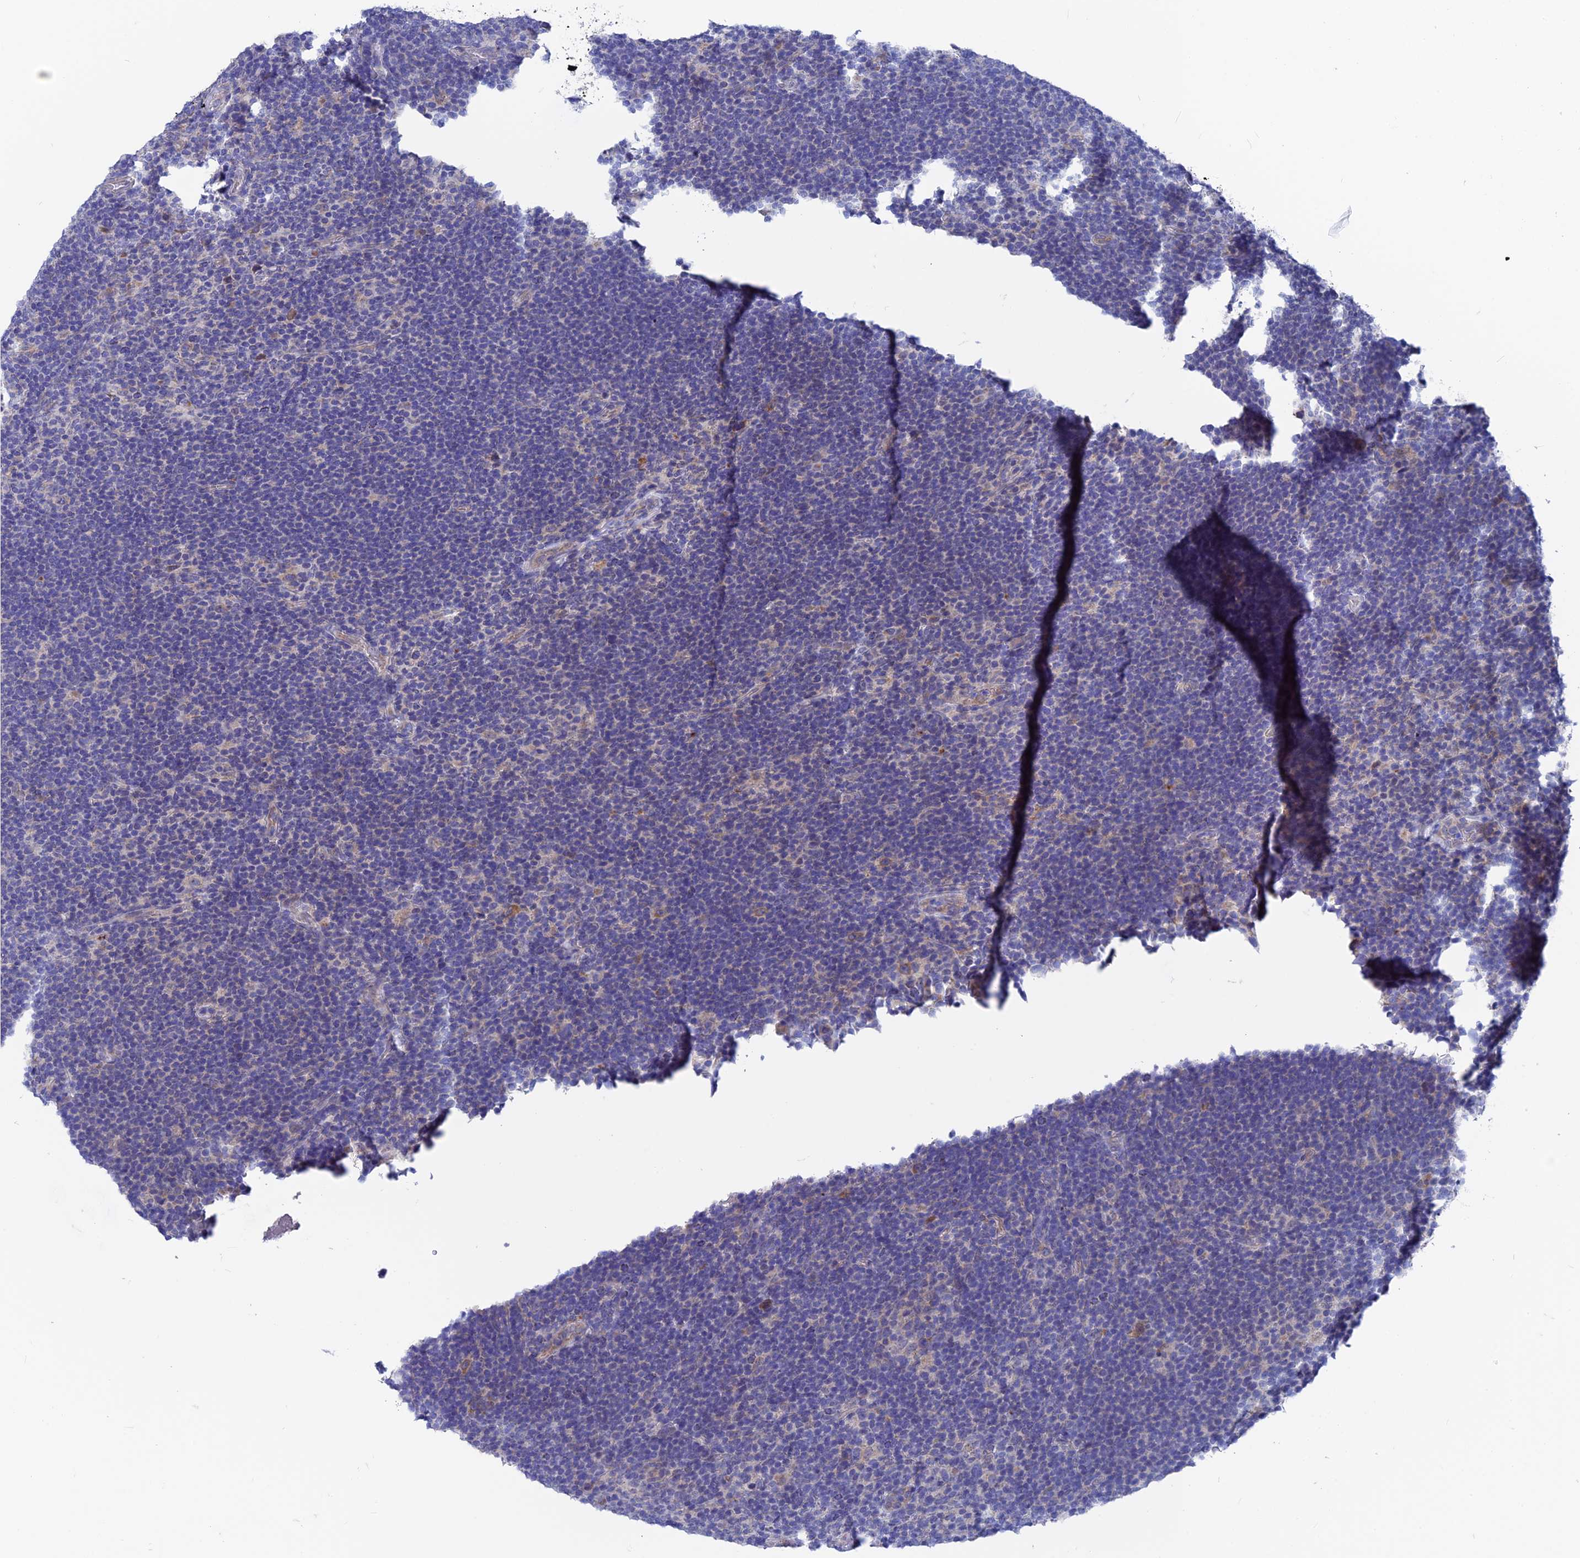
{"staining": {"intensity": "negative", "quantity": "none", "location": "none"}, "tissue": "lymphoma", "cell_type": "Tumor cells", "image_type": "cancer", "snomed": [{"axis": "morphology", "description": "Hodgkin's disease, NOS"}, {"axis": "topography", "description": "Lymph node"}], "caption": "IHC micrograph of human Hodgkin's disease stained for a protein (brown), which exhibits no staining in tumor cells.", "gene": "AK4", "patient": {"sex": "female", "age": 57}}